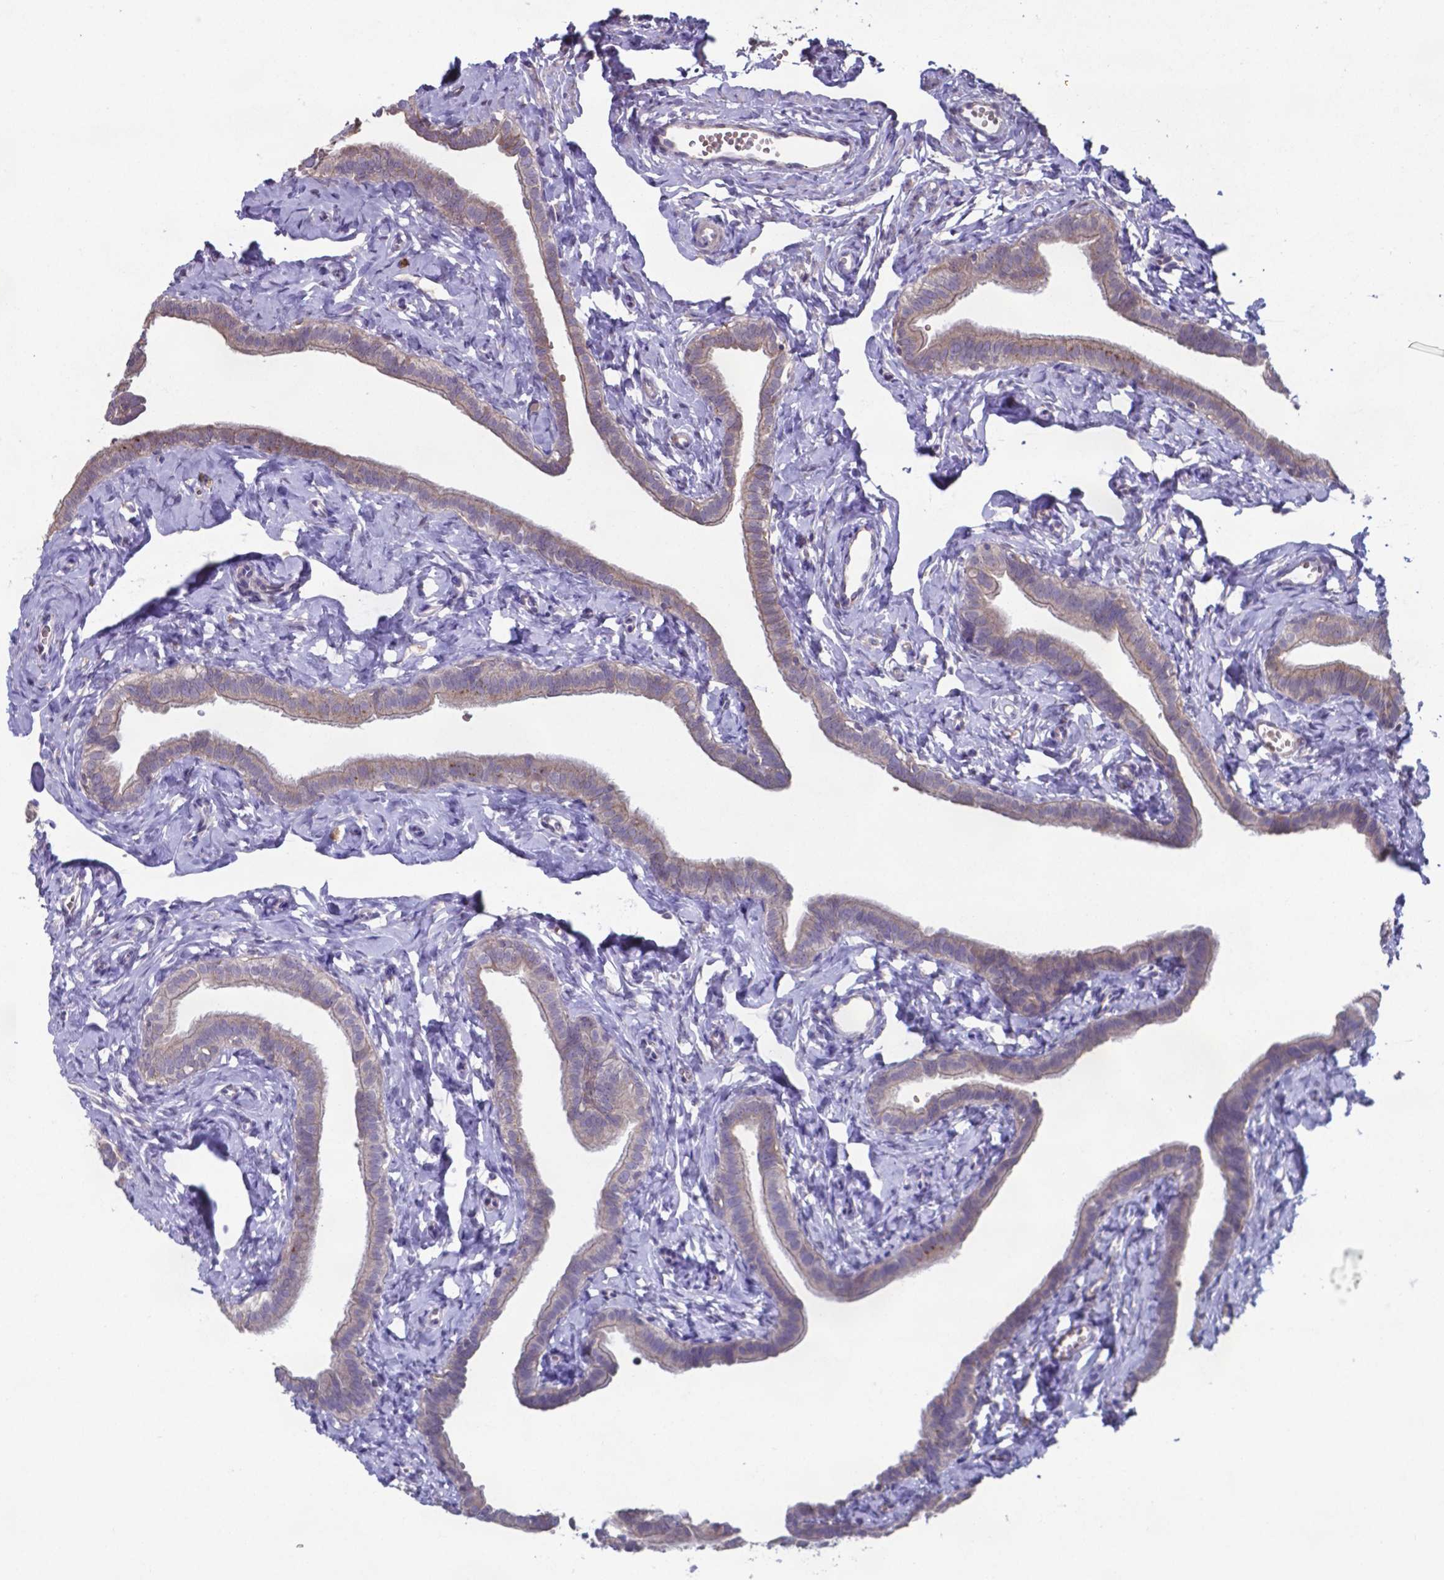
{"staining": {"intensity": "negative", "quantity": "none", "location": "none"}, "tissue": "fallopian tube", "cell_type": "Glandular cells", "image_type": "normal", "snomed": [{"axis": "morphology", "description": "Normal tissue, NOS"}, {"axis": "topography", "description": "Fallopian tube"}], "caption": "Human fallopian tube stained for a protein using immunohistochemistry reveals no expression in glandular cells.", "gene": "TYRO3", "patient": {"sex": "female", "age": 41}}